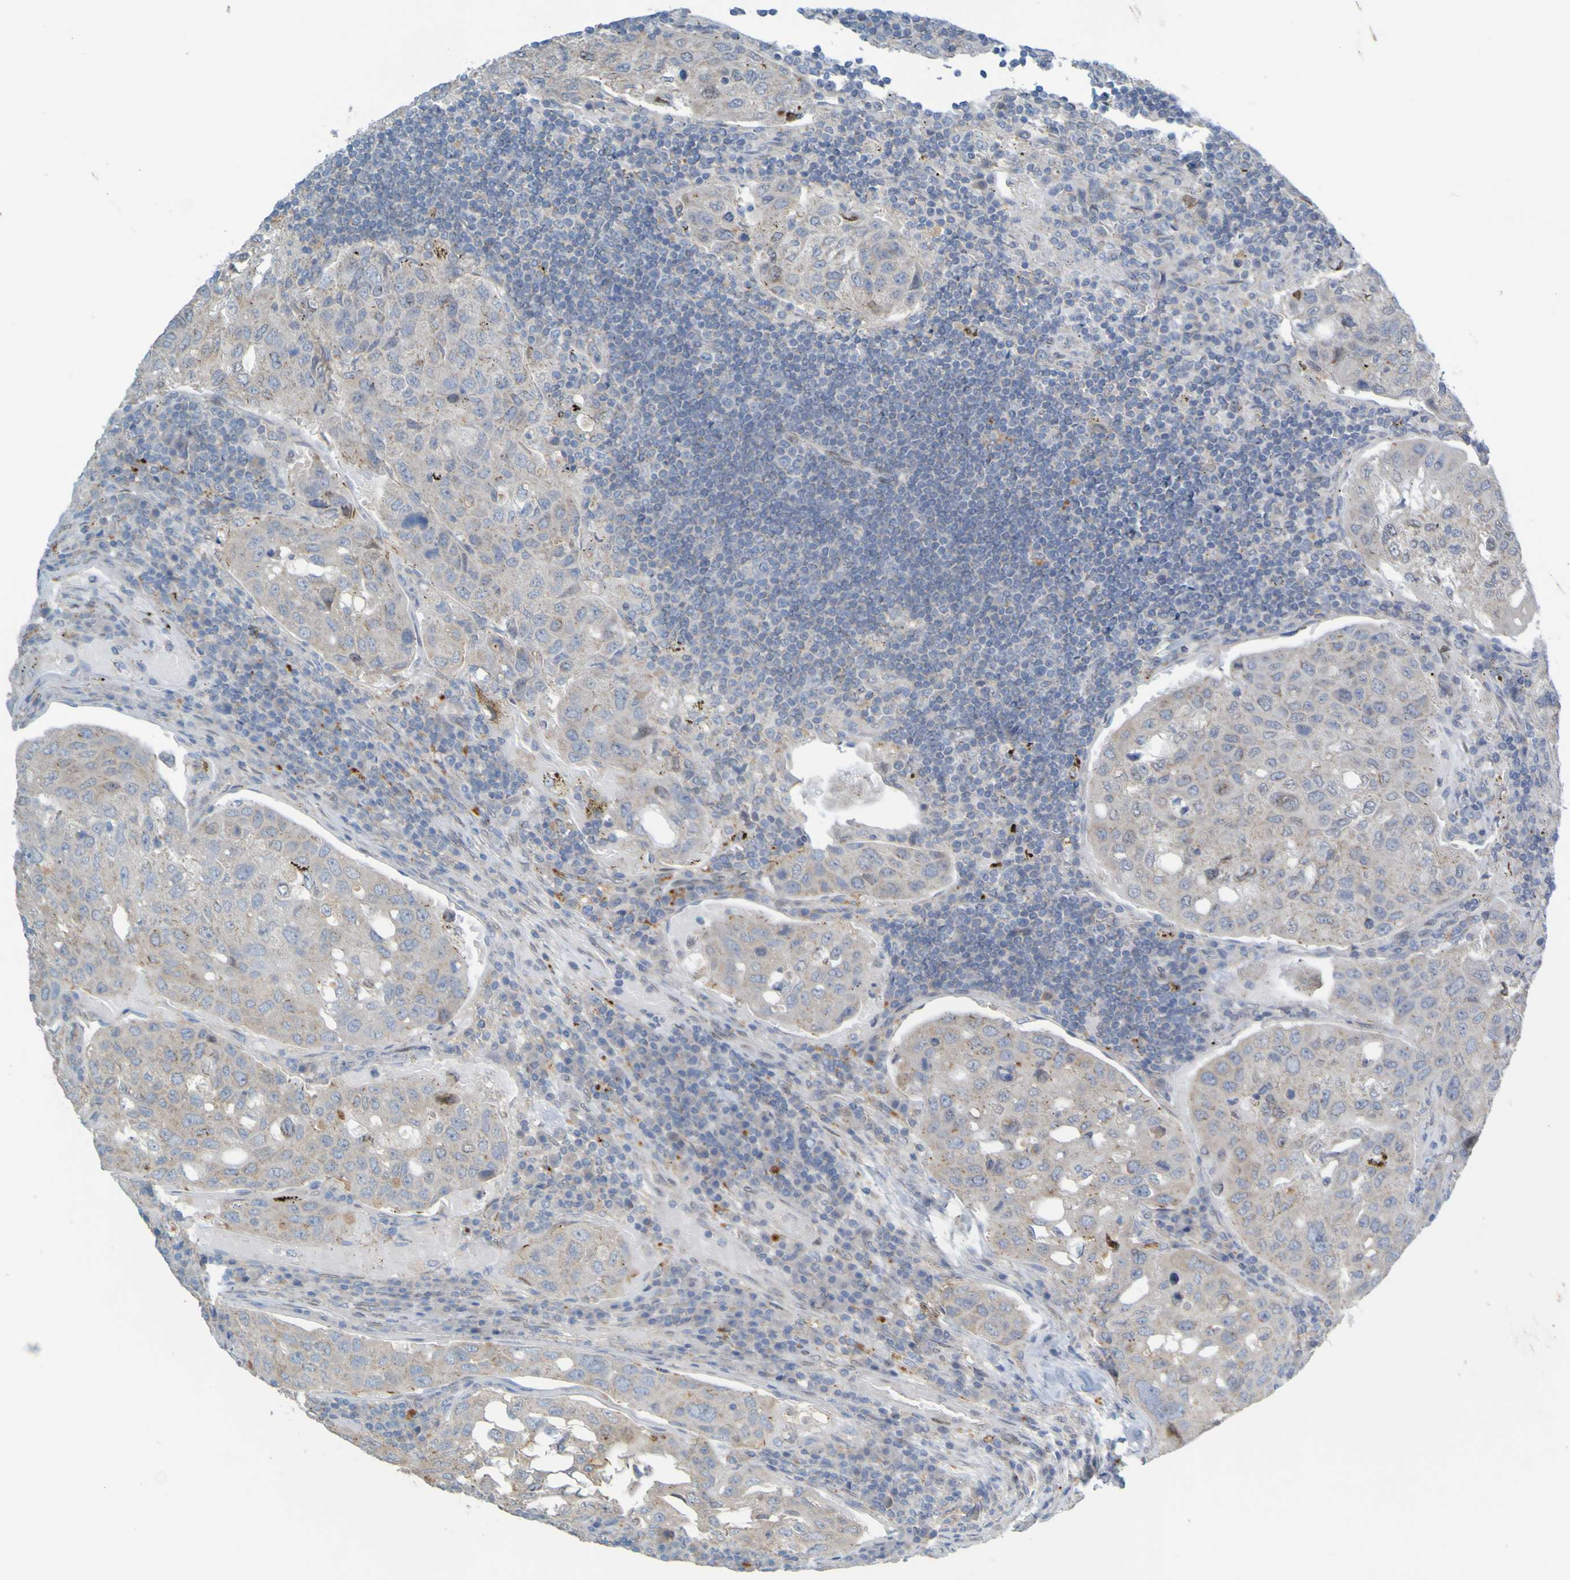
{"staining": {"intensity": "weak", "quantity": "<25%", "location": "cytoplasmic/membranous"}, "tissue": "urothelial cancer", "cell_type": "Tumor cells", "image_type": "cancer", "snomed": [{"axis": "morphology", "description": "Urothelial carcinoma, High grade"}, {"axis": "topography", "description": "Lymph node"}, {"axis": "topography", "description": "Urinary bladder"}], "caption": "DAB (3,3'-diaminobenzidine) immunohistochemical staining of high-grade urothelial carcinoma demonstrates no significant expression in tumor cells.", "gene": "MAG", "patient": {"sex": "male", "age": 51}}